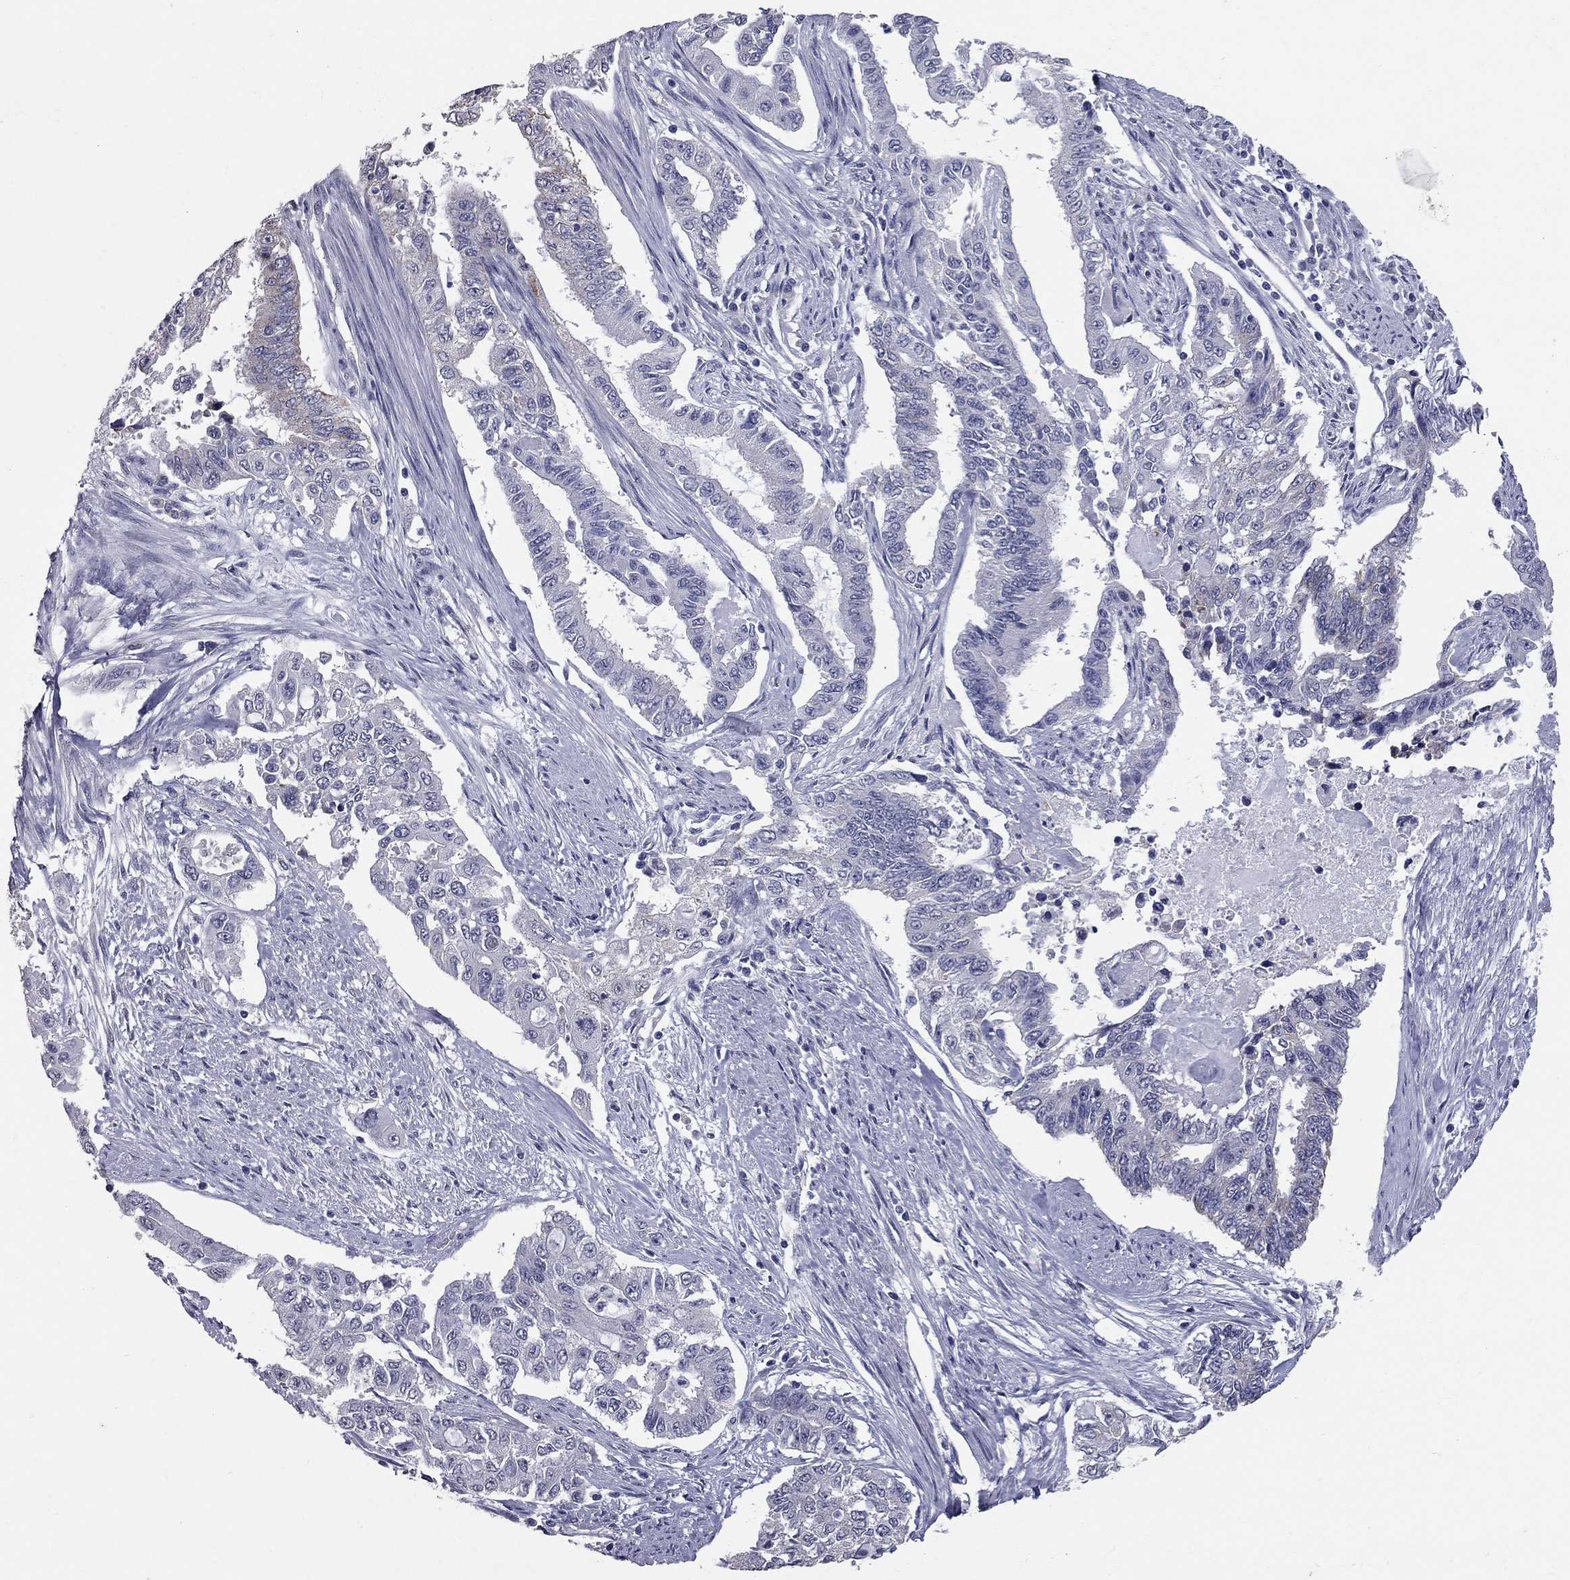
{"staining": {"intensity": "moderate", "quantity": "<25%", "location": "cytoplasmic/membranous"}, "tissue": "endometrial cancer", "cell_type": "Tumor cells", "image_type": "cancer", "snomed": [{"axis": "morphology", "description": "Adenocarcinoma, NOS"}, {"axis": "topography", "description": "Uterus"}], "caption": "A brown stain shows moderate cytoplasmic/membranous expression of a protein in endometrial adenocarcinoma tumor cells. (Brightfield microscopy of DAB IHC at high magnification).", "gene": "SHOC2", "patient": {"sex": "female", "age": 59}}